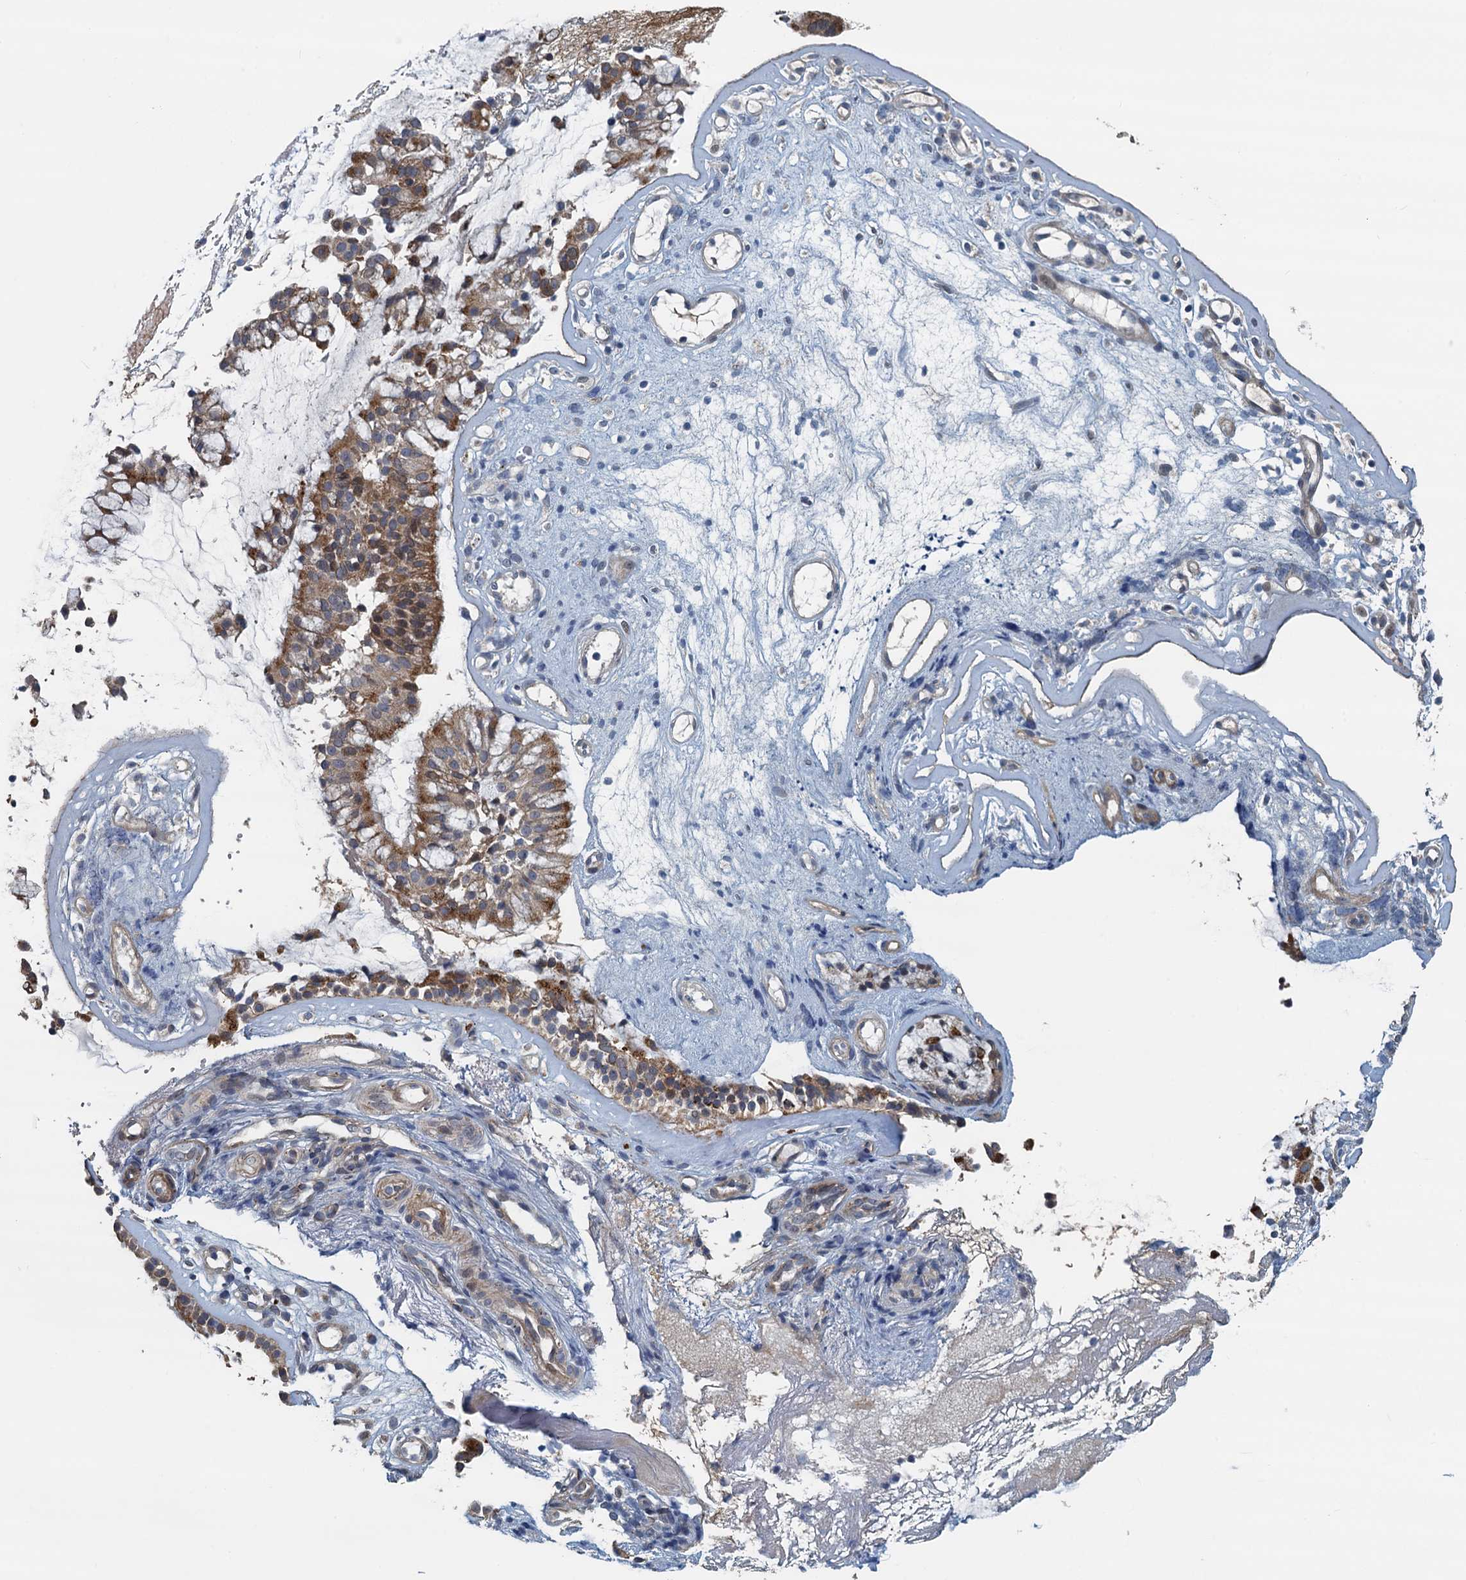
{"staining": {"intensity": "moderate", "quantity": ">75%", "location": "cytoplasmic/membranous"}, "tissue": "nasopharynx", "cell_type": "Respiratory epithelial cells", "image_type": "normal", "snomed": [{"axis": "morphology", "description": "Normal tissue, NOS"}, {"axis": "topography", "description": "Nasopharynx"}], "caption": "Immunohistochemical staining of benign nasopharynx exhibits medium levels of moderate cytoplasmic/membranous staining in approximately >75% of respiratory epithelial cells. The staining was performed using DAB (3,3'-diaminobenzidine) to visualize the protein expression in brown, while the nuclei were stained in blue with hematoxylin (Magnification: 20x).", "gene": "AGRN", "patient": {"sex": "female", "age": 39}}